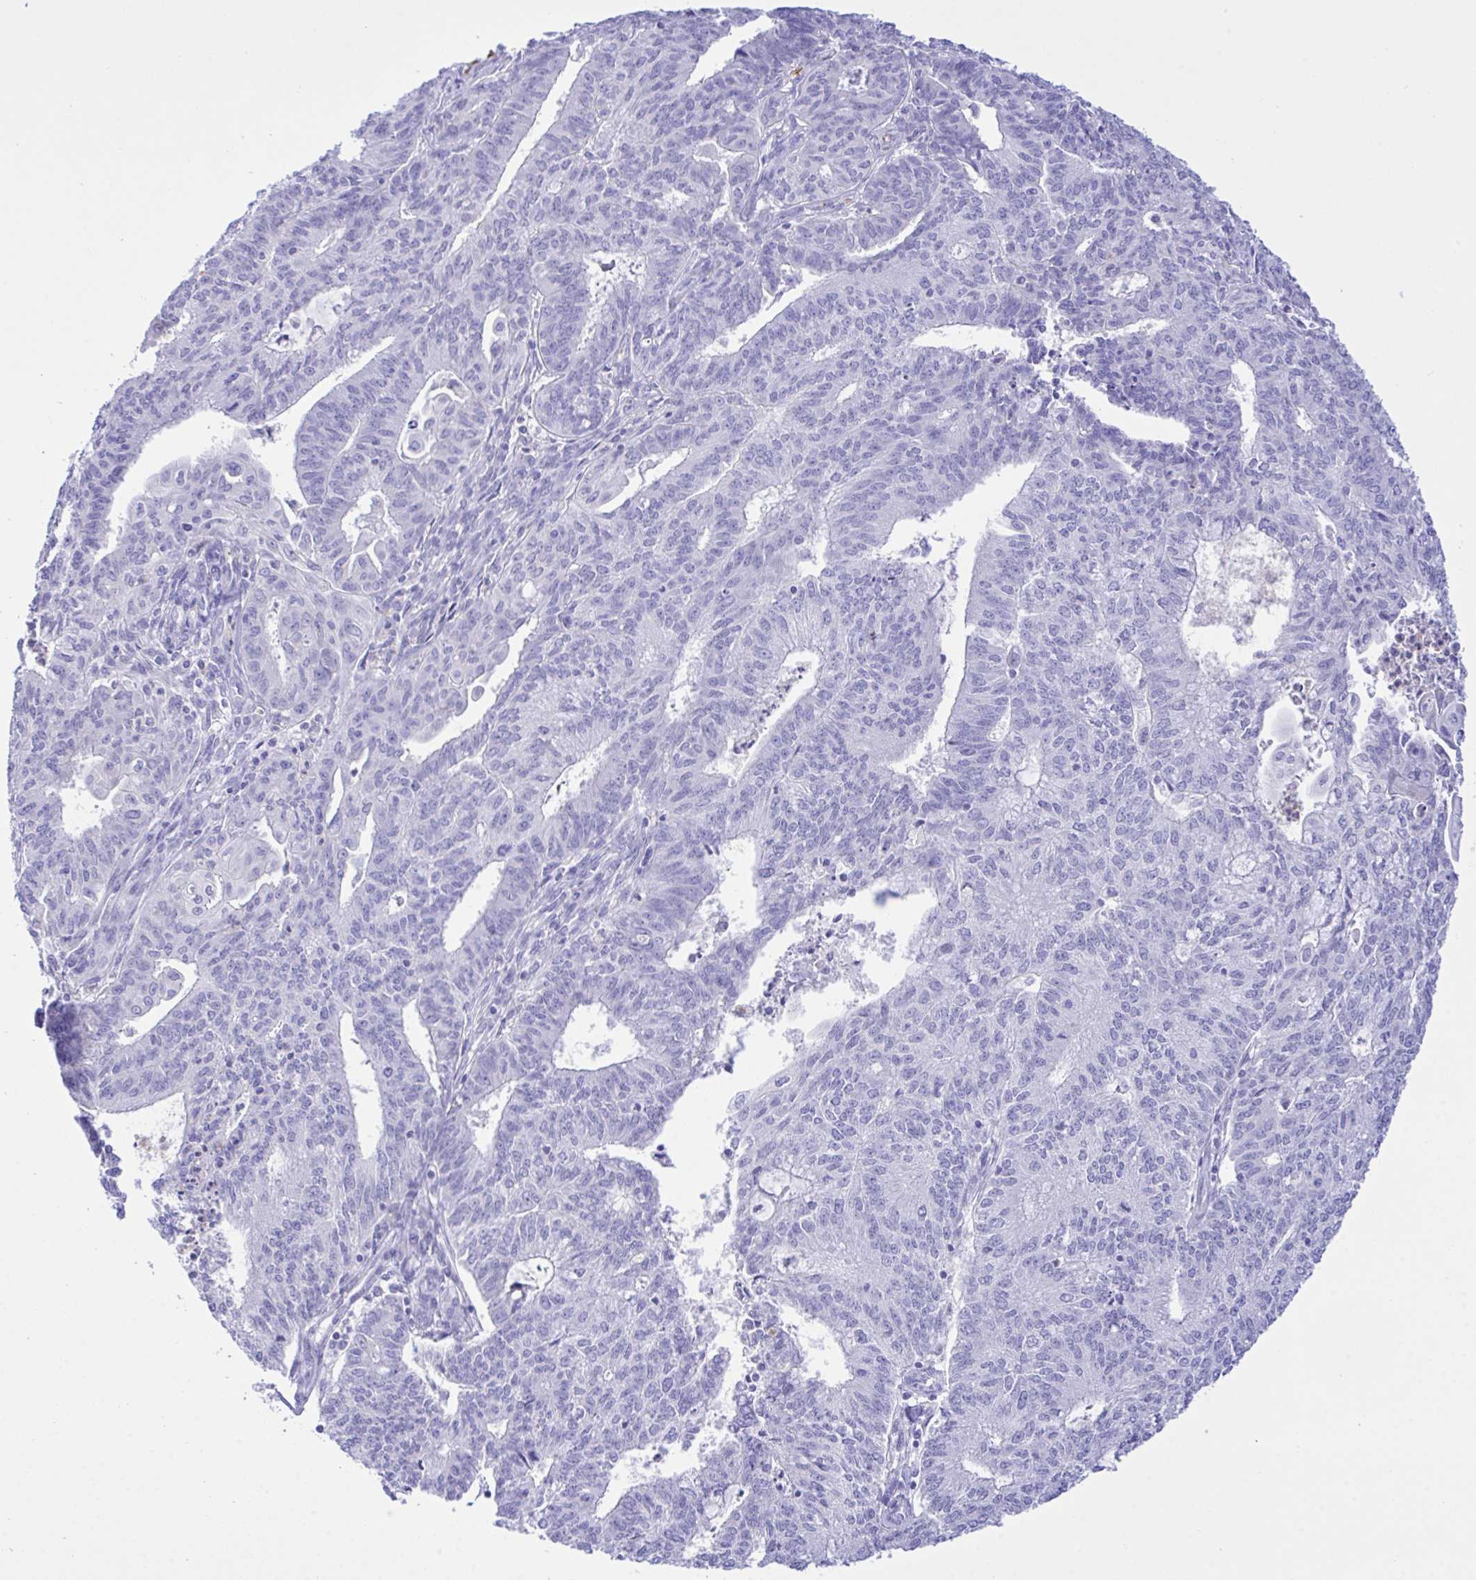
{"staining": {"intensity": "negative", "quantity": "none", "location": "none"}, "tissue": "endometrial cancer", "cell_type": "Tumor cells", "image_type": "cancer", "snomed": [{"axis": "morphology", "description": "Adenocarcinoma, NOS"}, {"axis": "topography", "description": "Endometrium"}], "caption": "IHC micrograph of neoplastic tissue: human adenocarcinoma (endometrial) stained with DAB (3,3'-diaminobenzidine) exhibits no significant protein staining in tumor cells.", "gene": "ZNF221", "patient": {"sex": "female", "age": 61}}